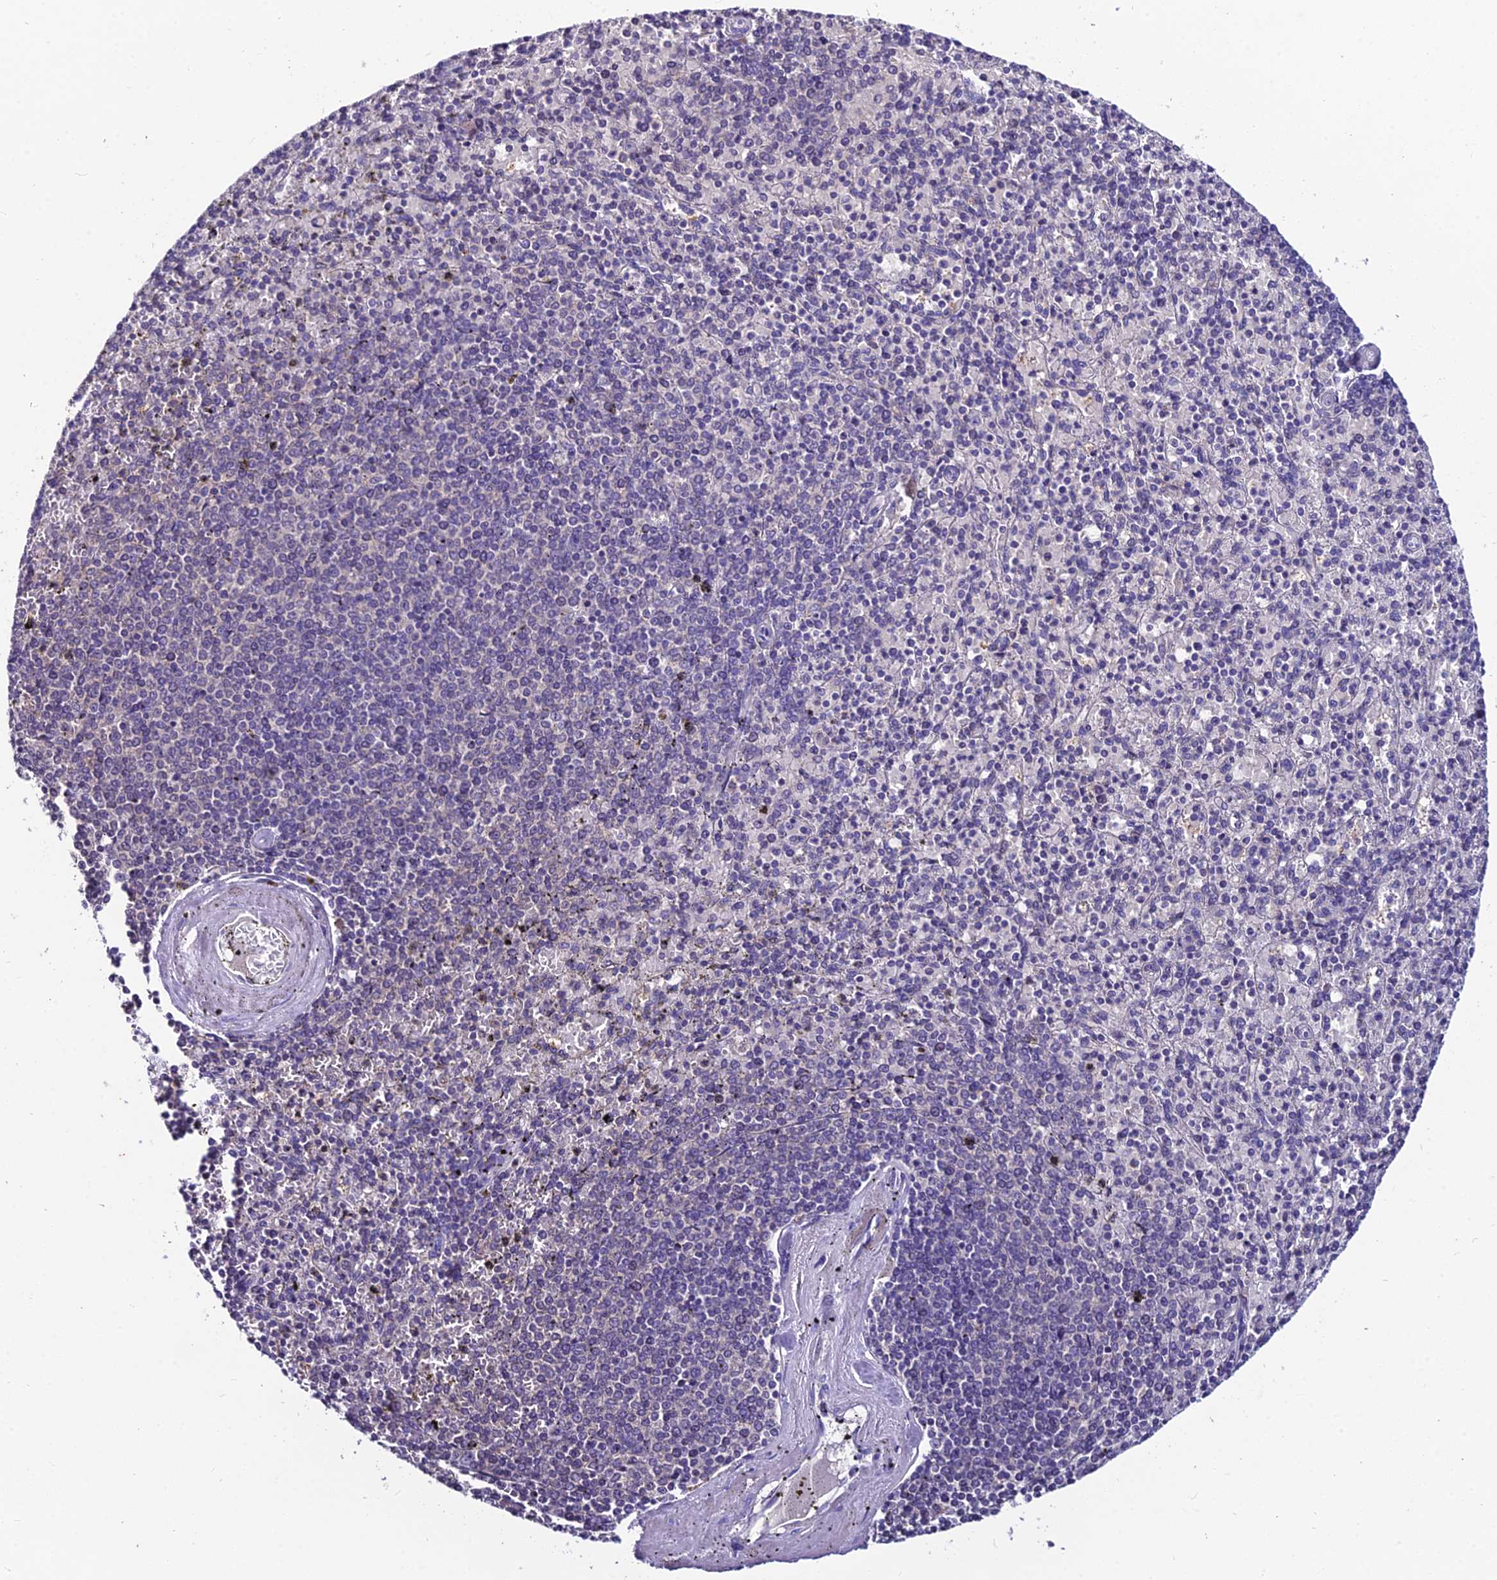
{"staining": {"intensity": "negative", "quantity": "none", "location": "none"}, "tissue": "spleen", "cell_type": "Cells in red pulp", "image_type": "normal", "snomed": [{"axis": "morphology", "description": "Normal tissue, NOS"}, {"axis": "topography", "description": "Spleen"}], "caption": "This is a micrograph of immunohistochemistry (IHC) staining of benign spleen, which shows no staining in cells in red pulp.", "gene": "LGALS7", "patient": {"sex": "male", "age": 82}}